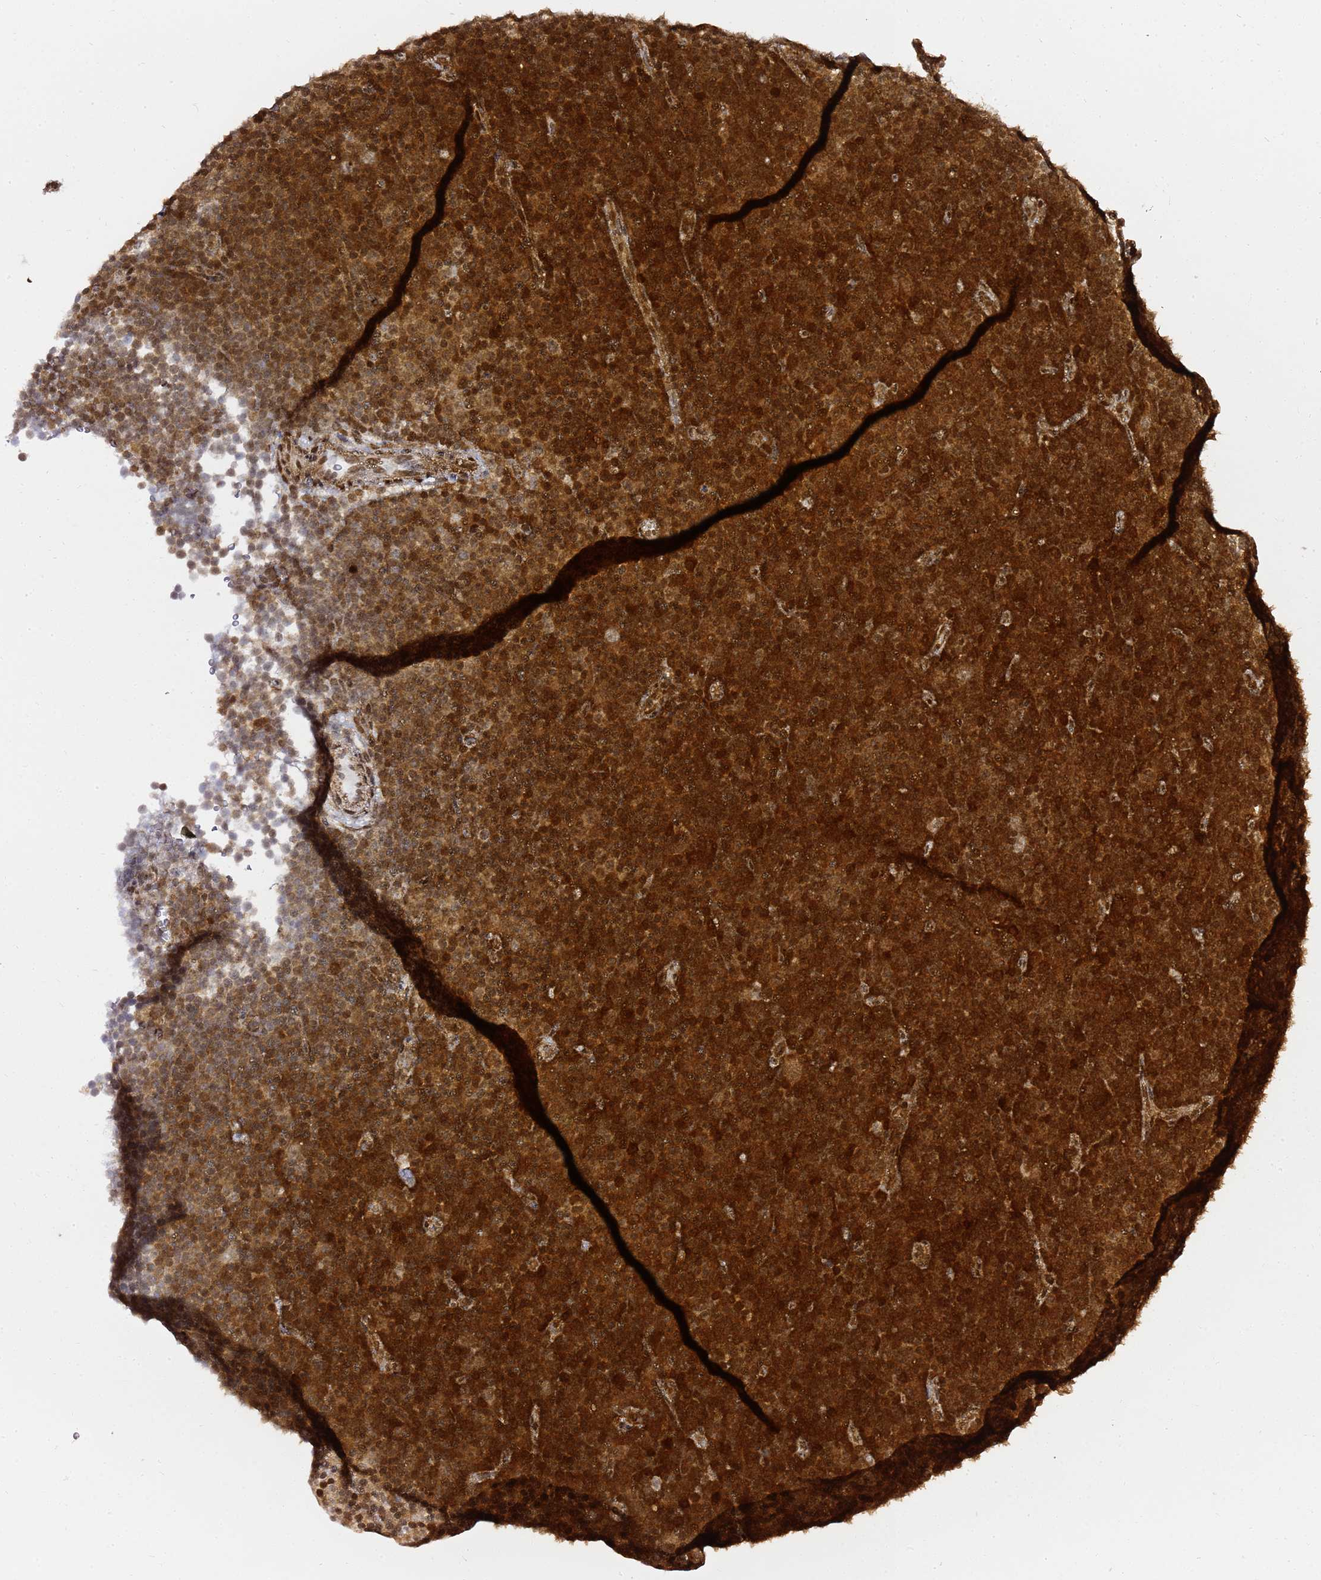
{"staining": {"intensity": "strong", "quantity": ">75%", "location": "cytoplasmic/membranous,nuclear"}, "tissue": "lymphoma", "cell_type": "Tumor cells", "image_type": "cancer", "snomed": [{"axis": "morphology", "description": "Malignant lymphoma, non-Hodgkin's type, Low grade"}, {"axis": "topography", "description": "Lymph node"}], "caption": "A high amount of strong cytoplasmic/membranous and nuclear expression is present in approximately >75% of tumor cells in lymphoma tissue.", "gene": "GBP2", "patient": {"sex": "female", "age": 67}}